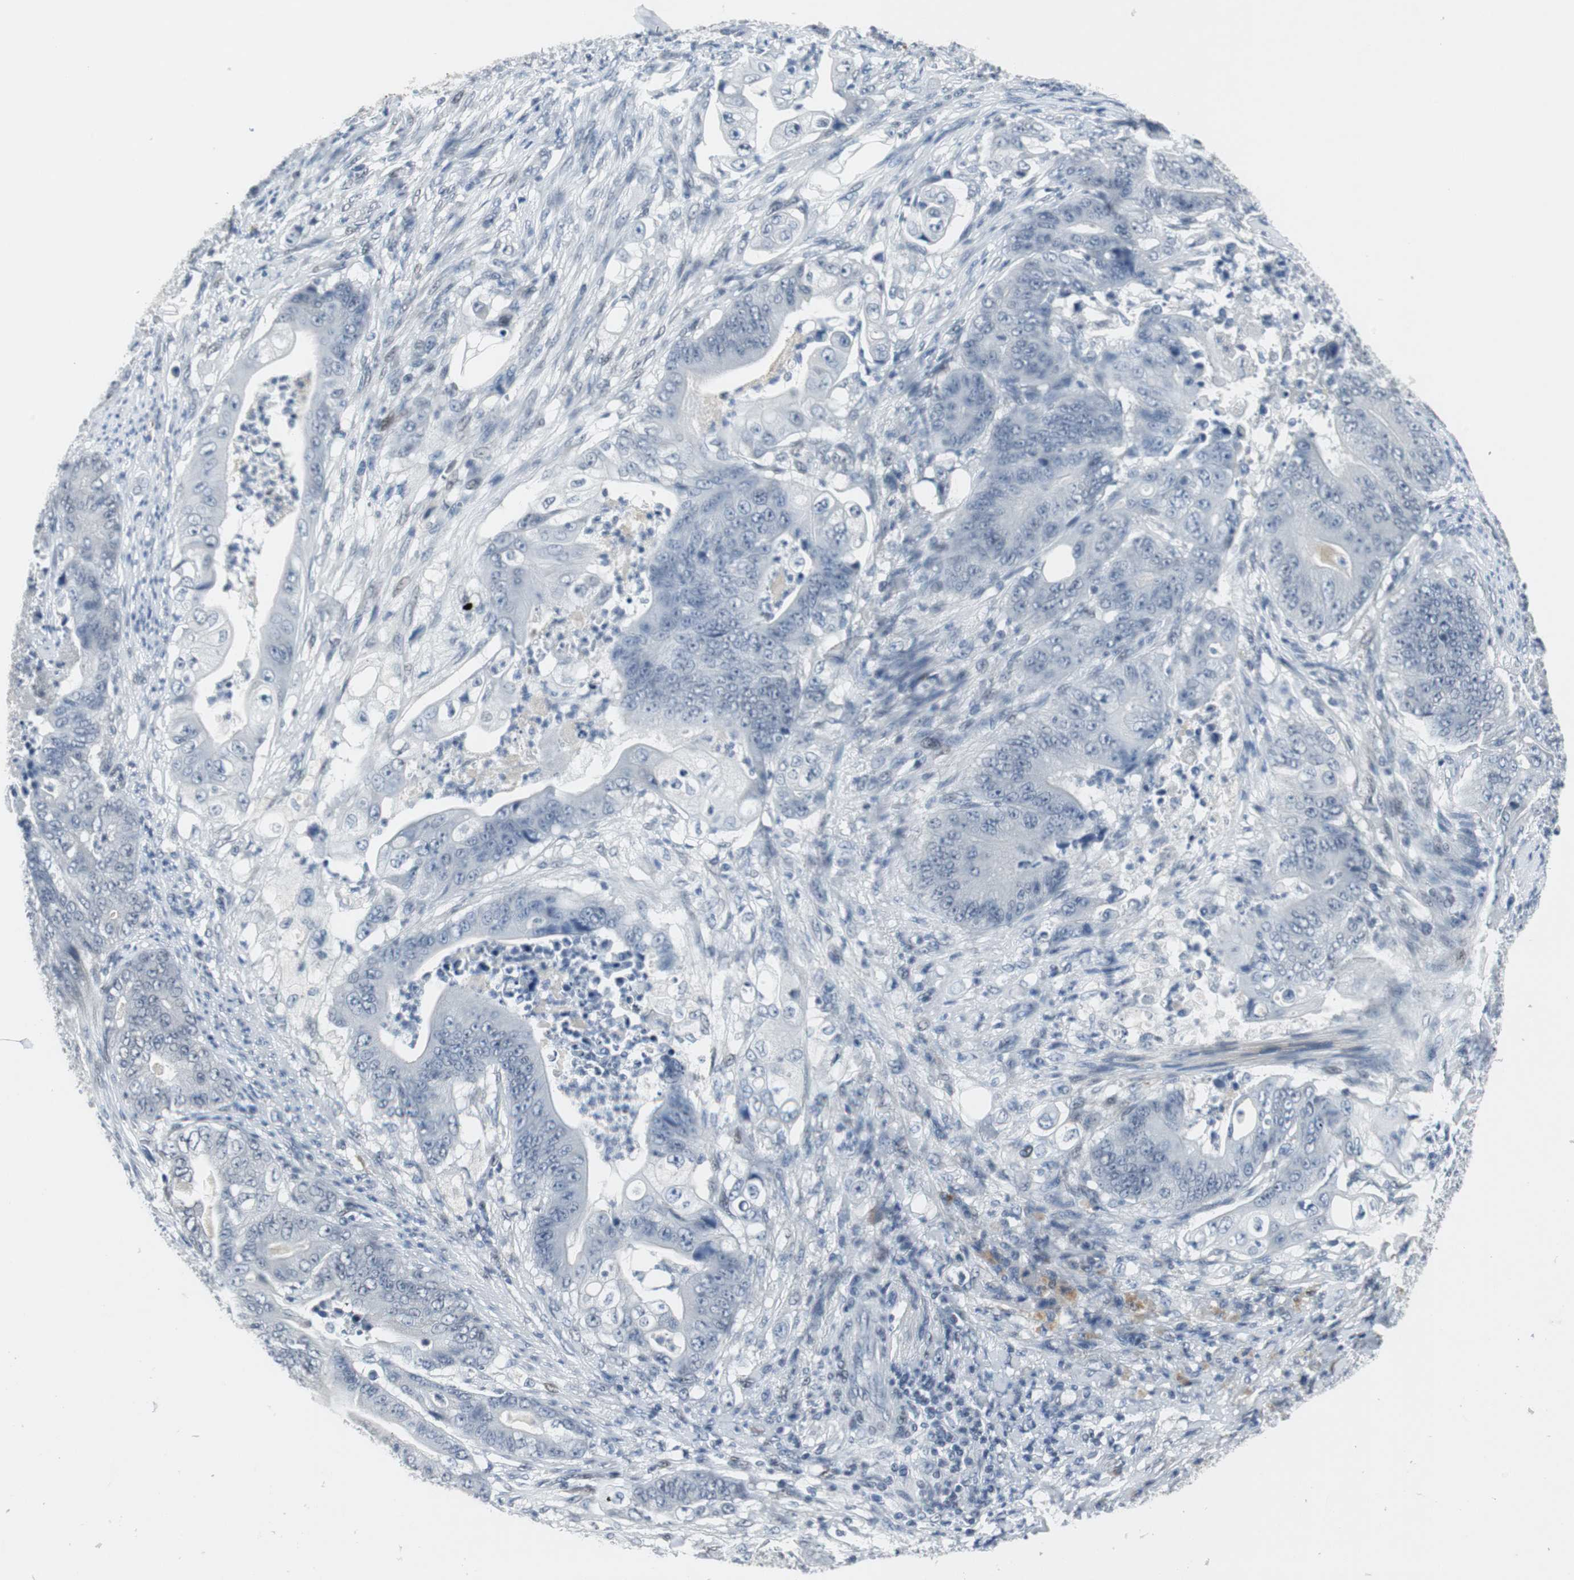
{"staining": {"intensity": "negative", "quantity": "none", "location": "none"}, "tissue": "stomach cancer", "cell_type": "Tumor cells", "image_type": "cancer", "snomed": [{"axis": "morphology", "description": "Adenocarcinoma, NOS"}, {"axis": "topography", "description": "Stomach"}], "caption": "The histopathology image shows no staining of tumor cells in adenocarcinoma (stomach).", "gene": "ELK1", "patient": {"sex": "female", "age": 73}}